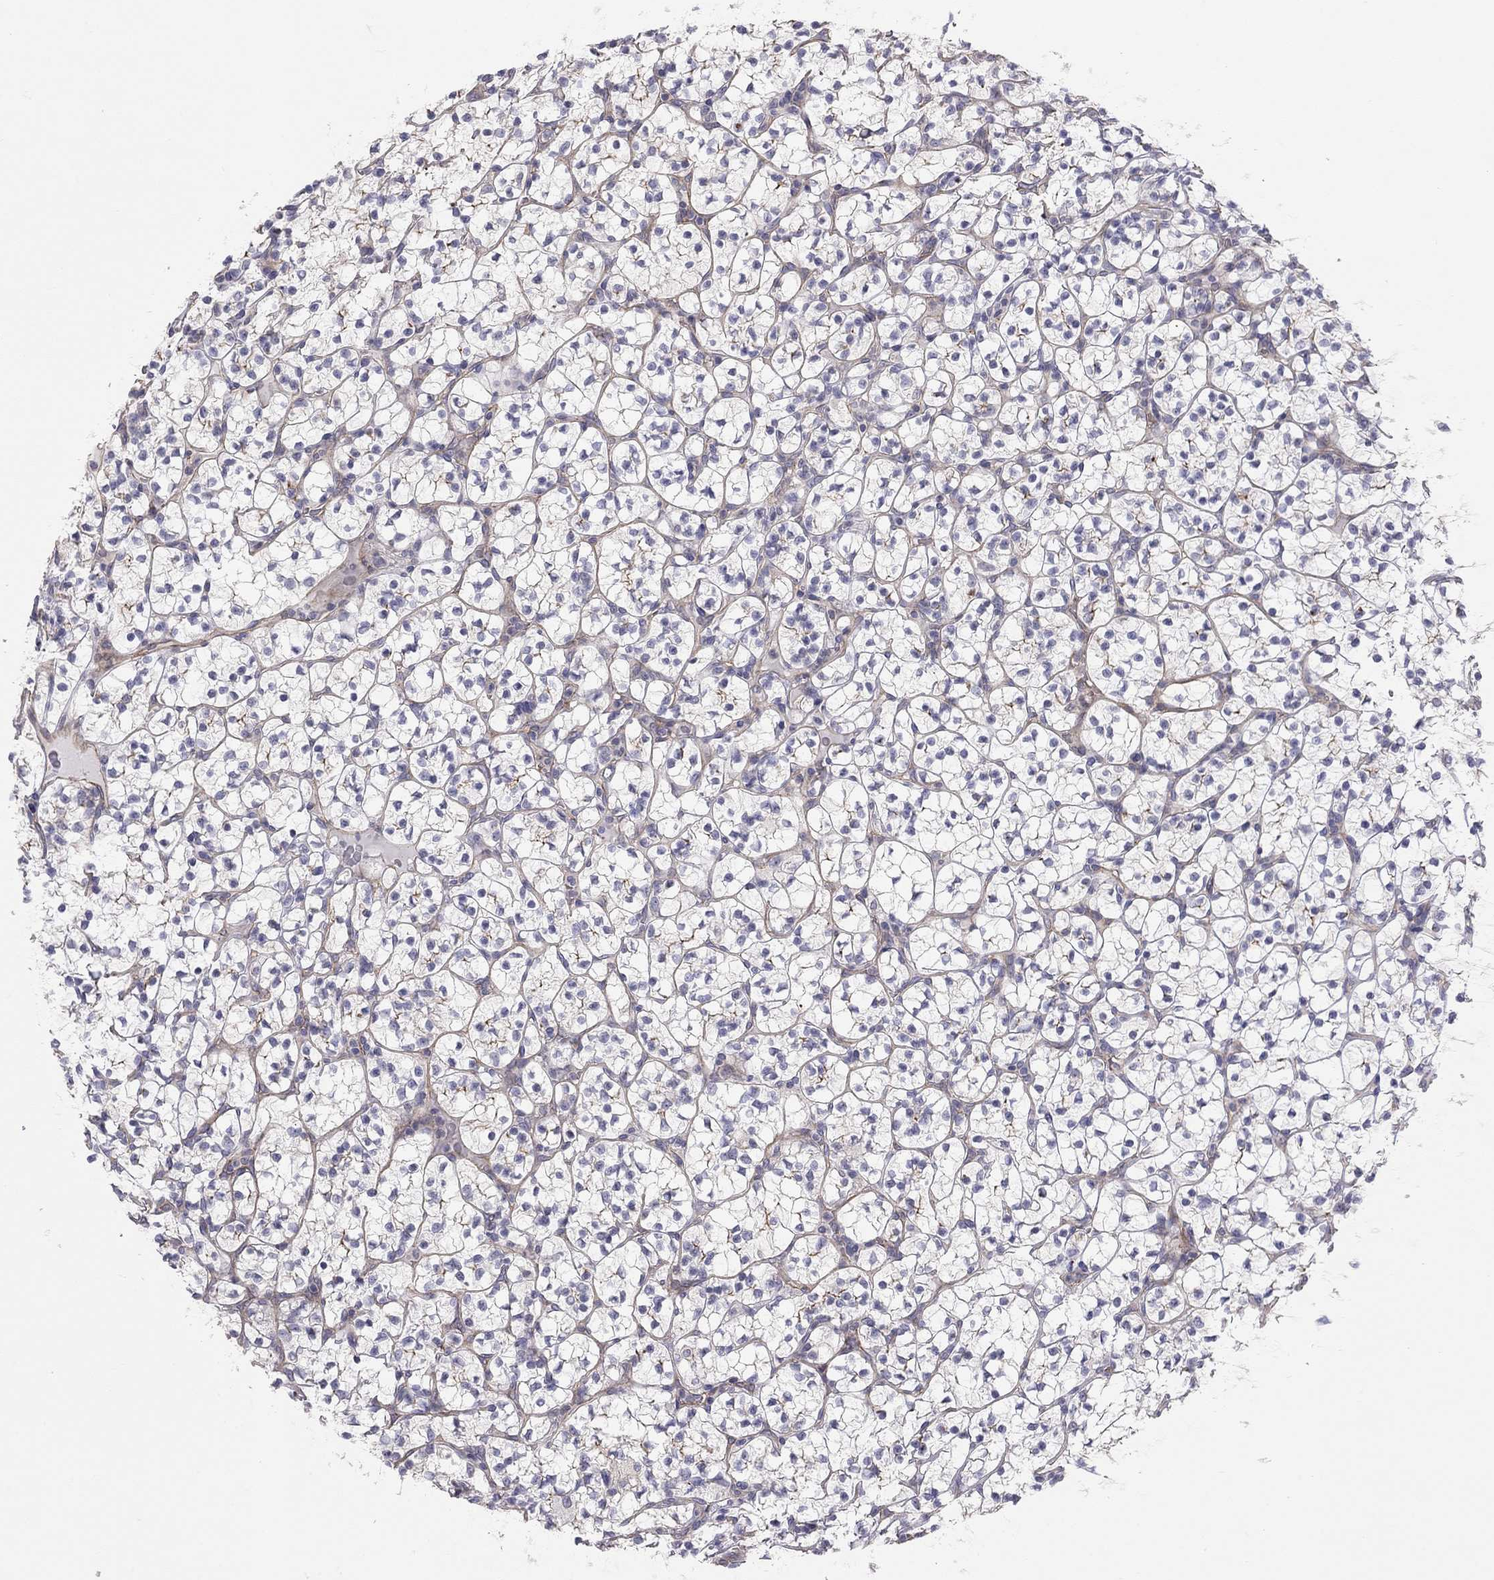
{"staining": {"intensity": "negative", "quantity": "none", "location": "none"}, "tissue": "renal cancer", "cell_type": "Tumor cells", "image_type": "cancer", "snomed": [{"axis": "morphology", "description": "Adenocarcinoma, NOS"}, {"axis": "topography", "description": "Kidney"}], "caption": "Immunohistochemical staining of human renal cancer (adenocarcinoma) displays no significant staining in tumor cells. The staining was performed using DAB (3,3'-diaminobenzidine) to visualize the protein expression in brown, while the nuclei were stained in blue with hematoxylin (Magnification: 20x).", "gene": "GPRC5B", "patient": {"sex": "female", "age": 89}}